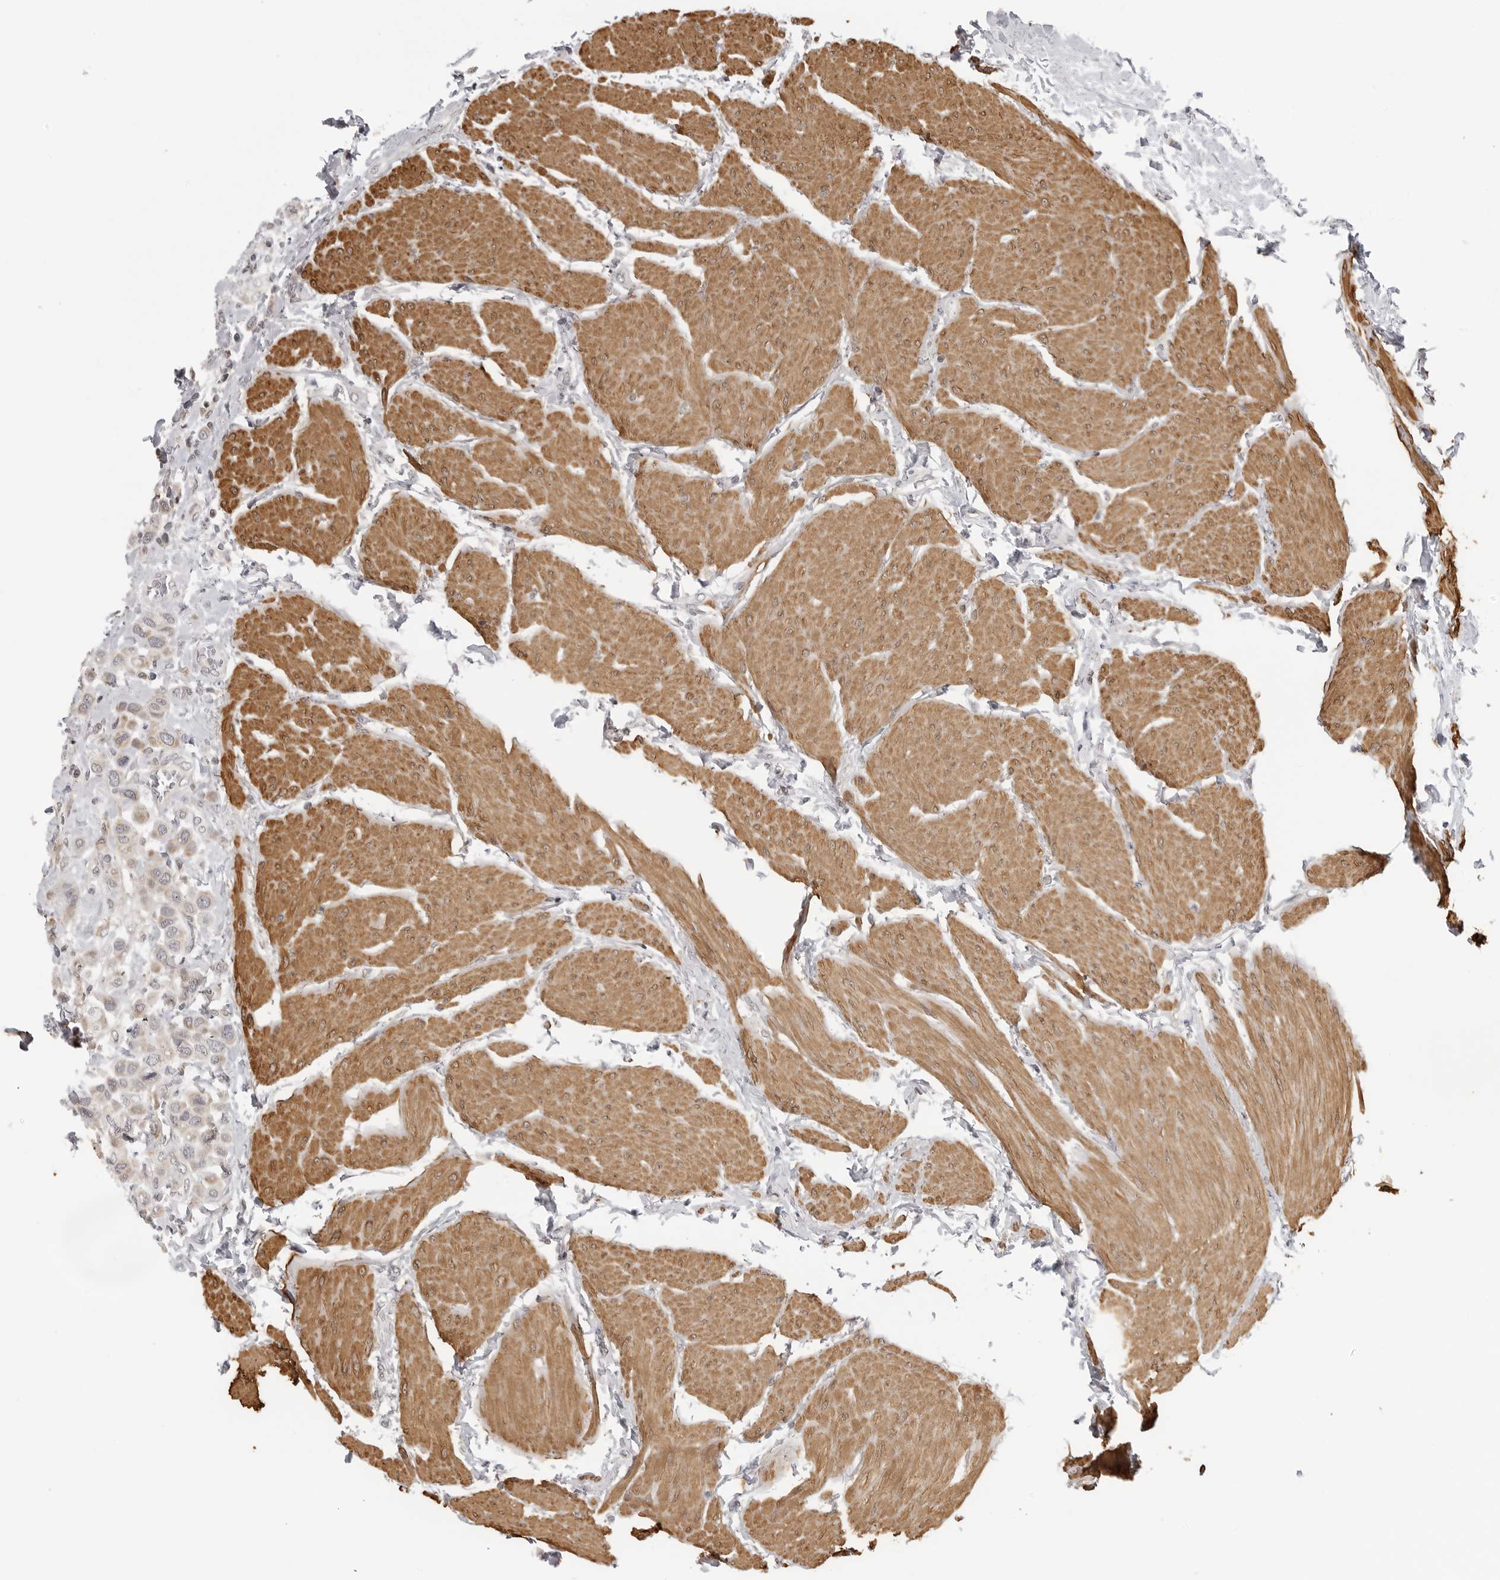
{"staining": {"intensity": "weak", "quantity": "<25%", "location": "cytoplasmic/membranous"}, "tissue": "urothelial cancer", "cell_type": "Tumor cells", "image_type": "cancer", "snomed": [{"axis": "morphology", "description": "Urothelial carcinoma, High grade"}, {"axis": "topography", "description": "Urinary bladder"}], "caption": "Immunohistochemical staining of human urothelial cancer shows no significant staining in tumor cells. The staining is performed using DAB brown chromogen with nuclei counter-stained in using hematoxylin.", "gene": "MAP7D1", "patient": {"sex": "male", "age": 50}}